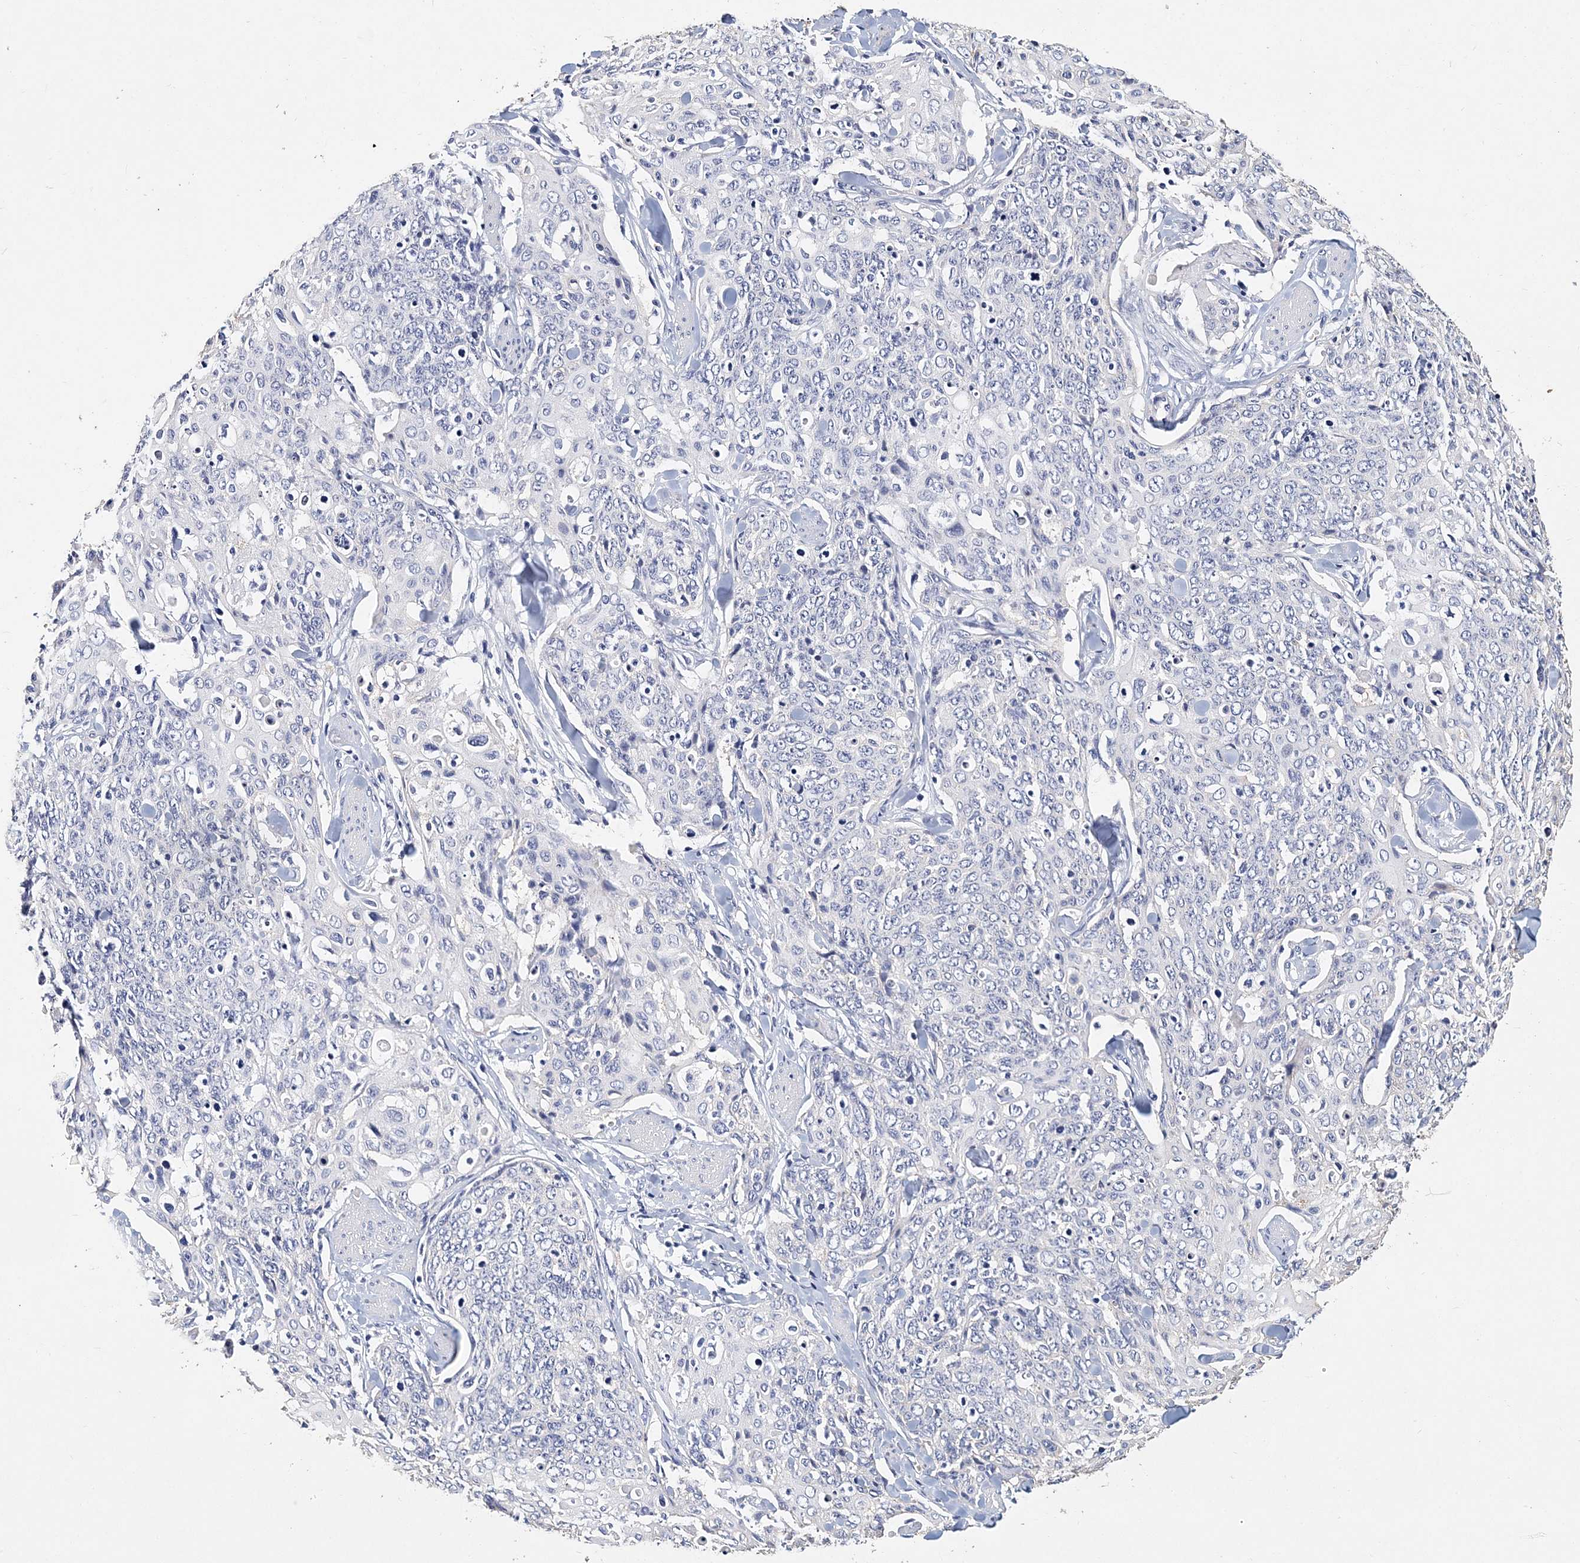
{"staining": {"intensity": "negative", "quantity": "none", "location": "none"}, "tissue": "skin cancer", "cell_type": "Tumor cells", "image_type": "cancer", "snomed": [{"axis": "morphology", "description": "Squamous cell carcinoma, NOS"}, {"axis": "topography", "description": "Skin"}, {"axis": "topography", "description": "Vulva"}], "caption": "The photomicrograph exhibits no significant staining in tumor cells of squamous cell carcinoma (skin).", "gene": "ITGA2B", "patient": {"sex": "female", "age": 85}}